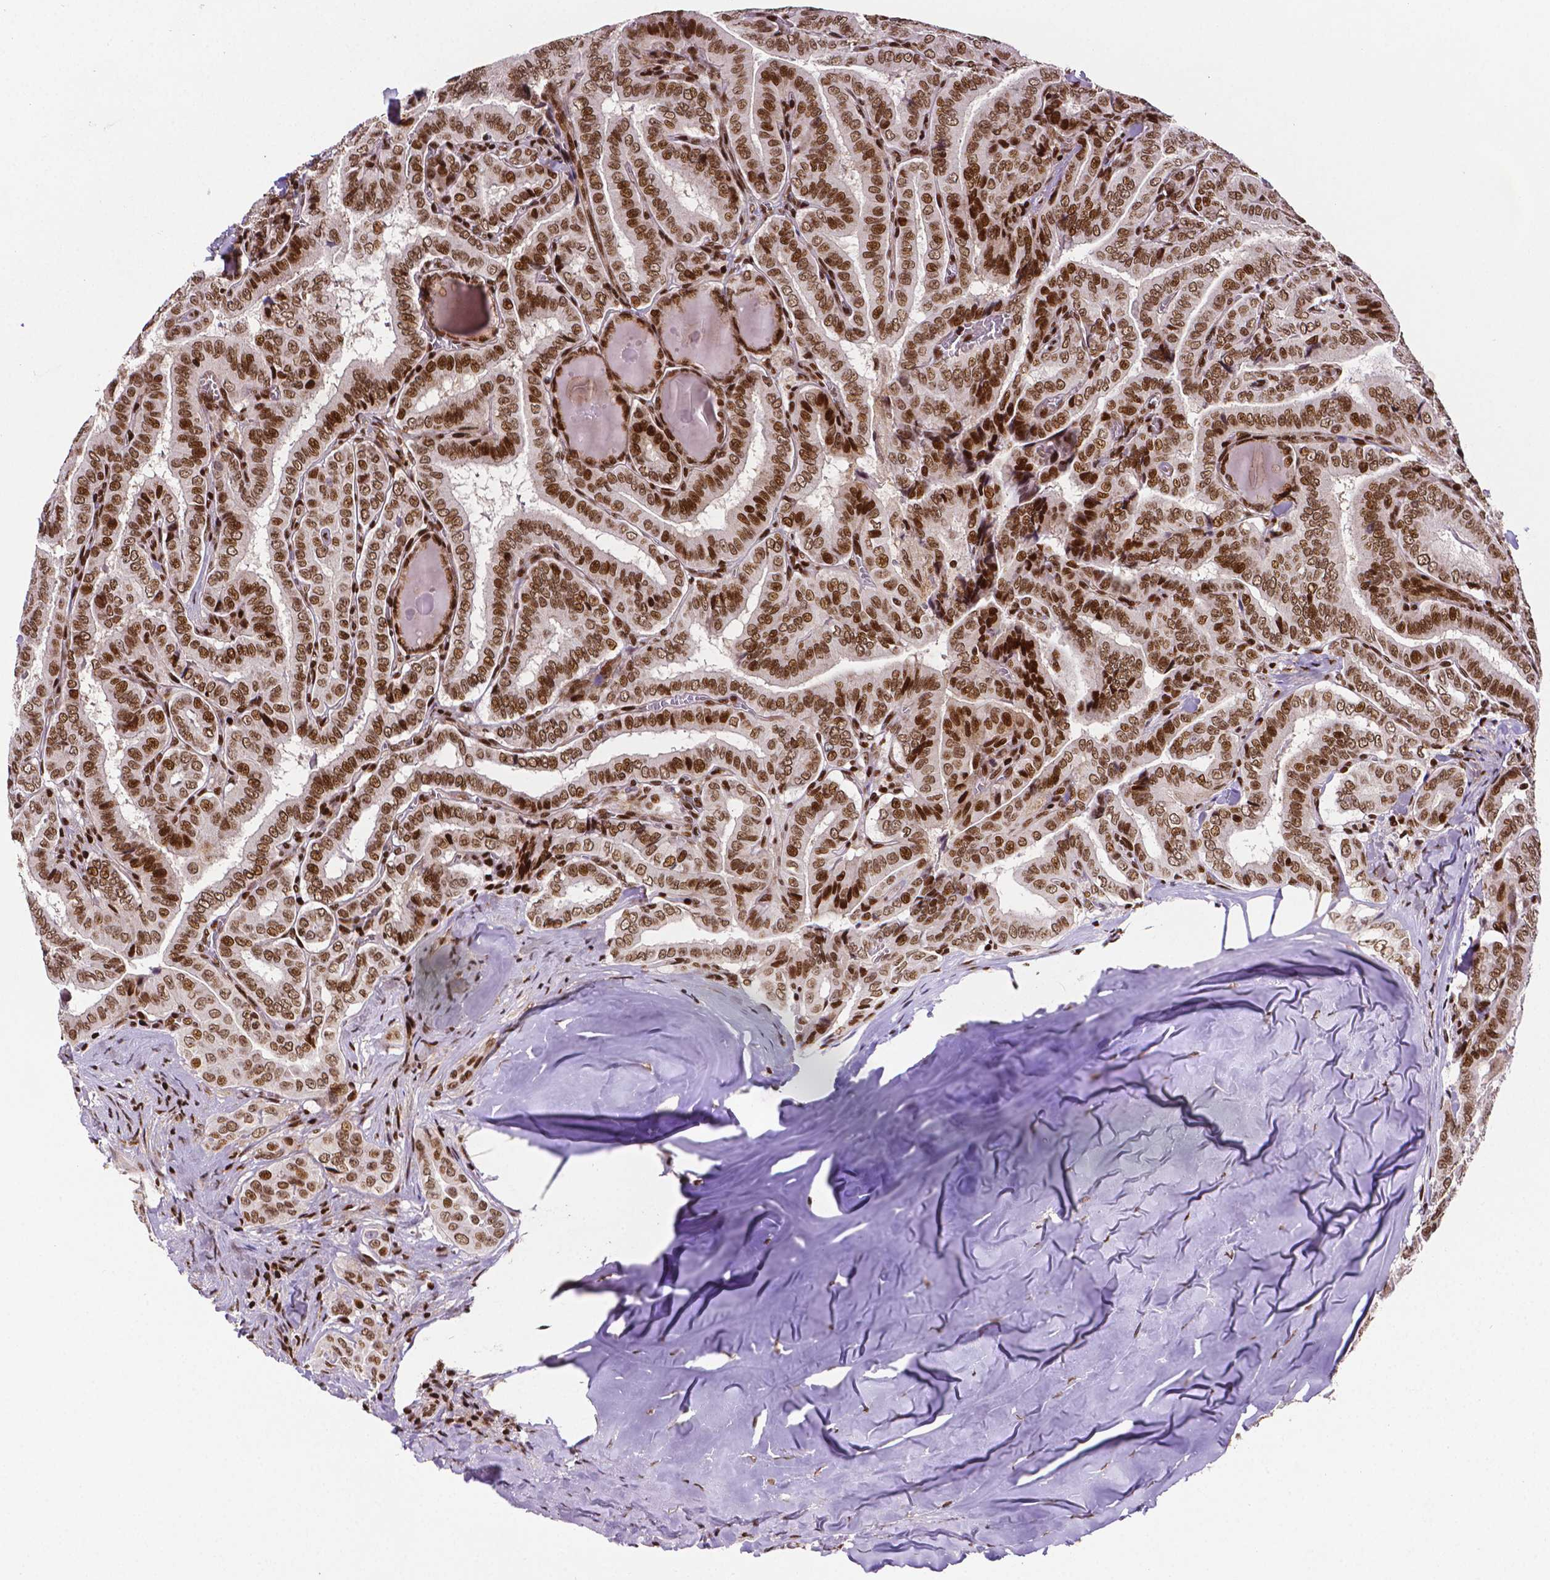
{"staining": {"intensity": "moderate", "quantity": ">75%", "location": "nuclear"}, "tissue": "thyroid cancer", "cell_type": "Tumor cells", "image_type": "cancer", "snomed": [{"axis": "morphology", "description": "Papillary adenocarcinoma, NOS"}, {"axis": "morphology", "description": "Papillary adenoma metastatic"}, {"axis": "topography", "description": "Thyroid gland"}], "caption": "The histopathology image exhibits staining of thyroid papillary adenocarcinoma, revealing moderate nuclear protein staining (brown color) within tumor cells.", "gene": "CTCF", "patient": {"sex": "female", "age": 50}}